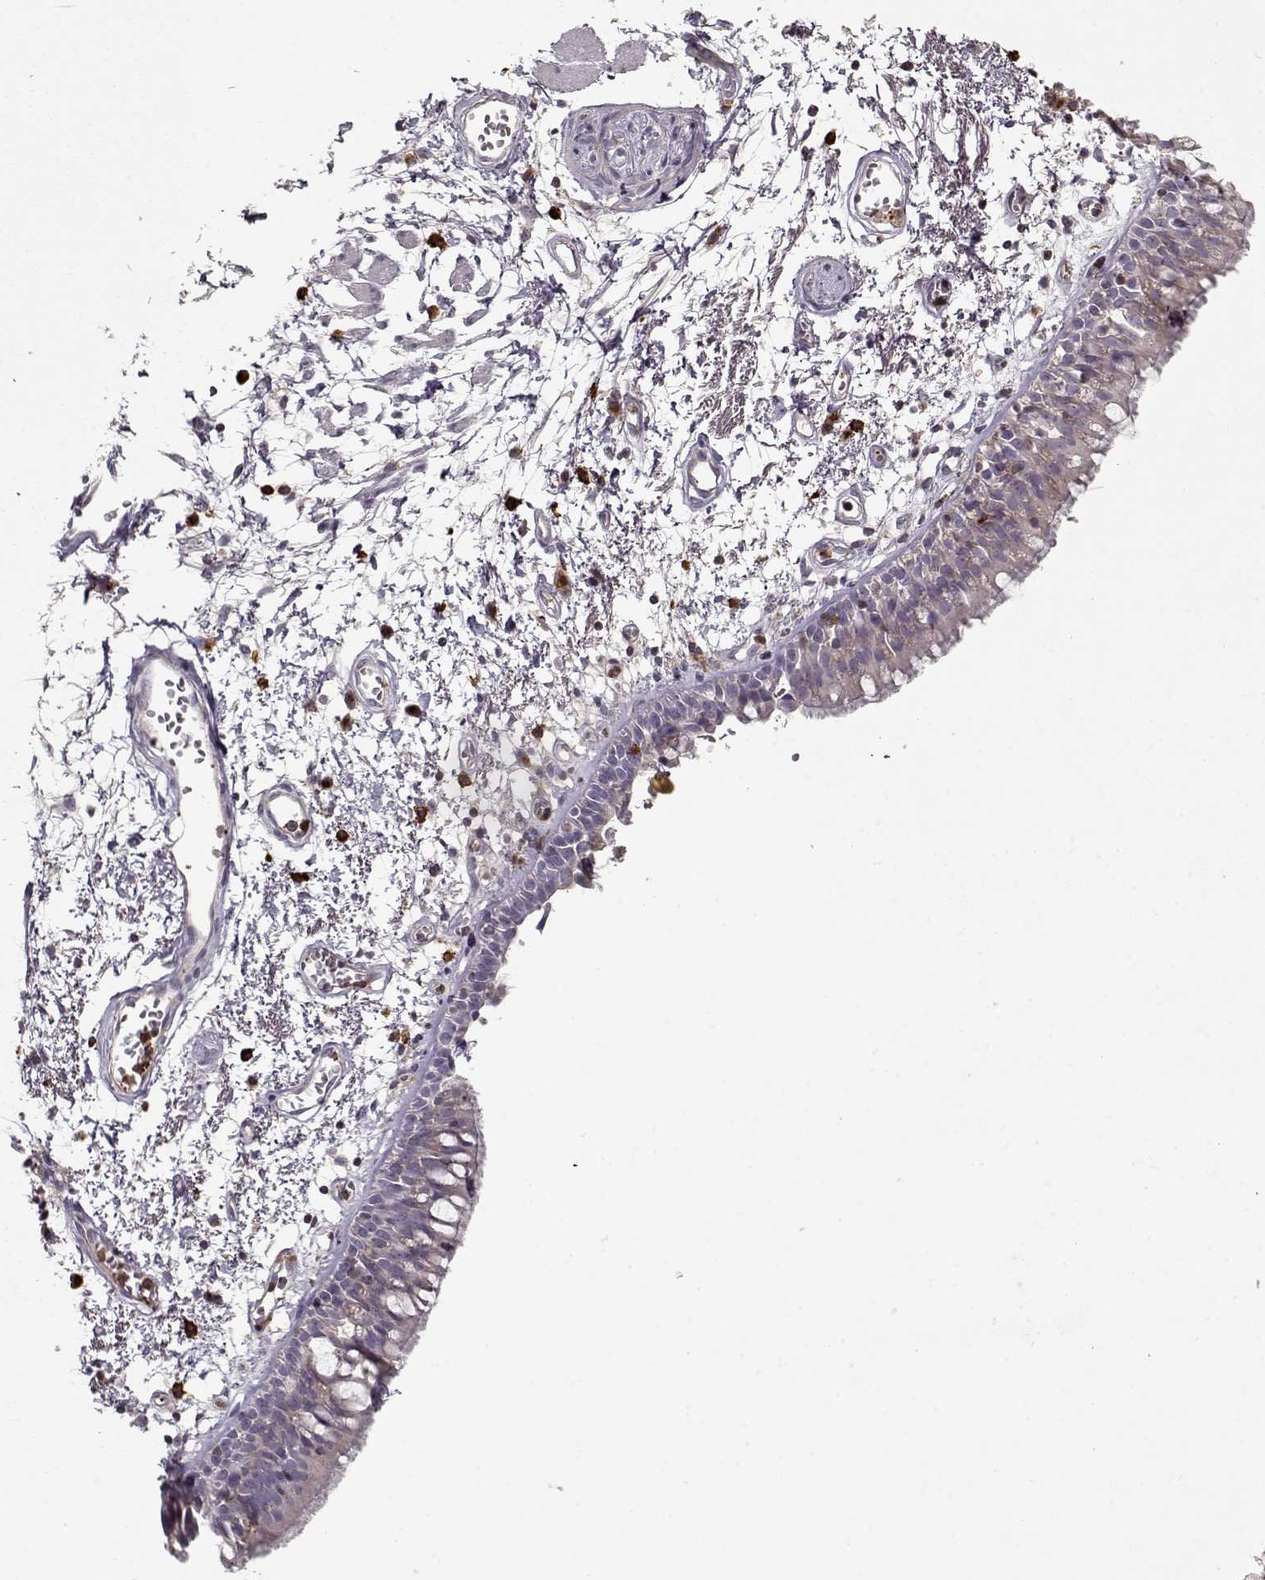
{"staining": {"intensity": "negative", "quantity": "none", "location": "none"}, "tissue": "bronchus", "cell_type": "Respiratory epithelial cells", "image_type": "normal", "snomed": [{"axis": "morphology", "description": "Normal tissue, NOS"}, {"axis": "morphology", "description": "Squamous cell carcinoma, NOS"}, {"axis": "topography", "description": "Cartilage tissue"}, {"axis": "topography", "description": "Bronchus"}, {"axis": "topography", "description": "Lung"}], "caption": "Immunohistochemistry photomicrograph of unremarkable human bronchus stained for a protein (brown), which demonstrates no expression in respiratory epithelial cells. (DAB immunohistochemistry (IHC), high magnification).", "gene": "UNC13D", "patient": {"sex": "male", "age": 66}}